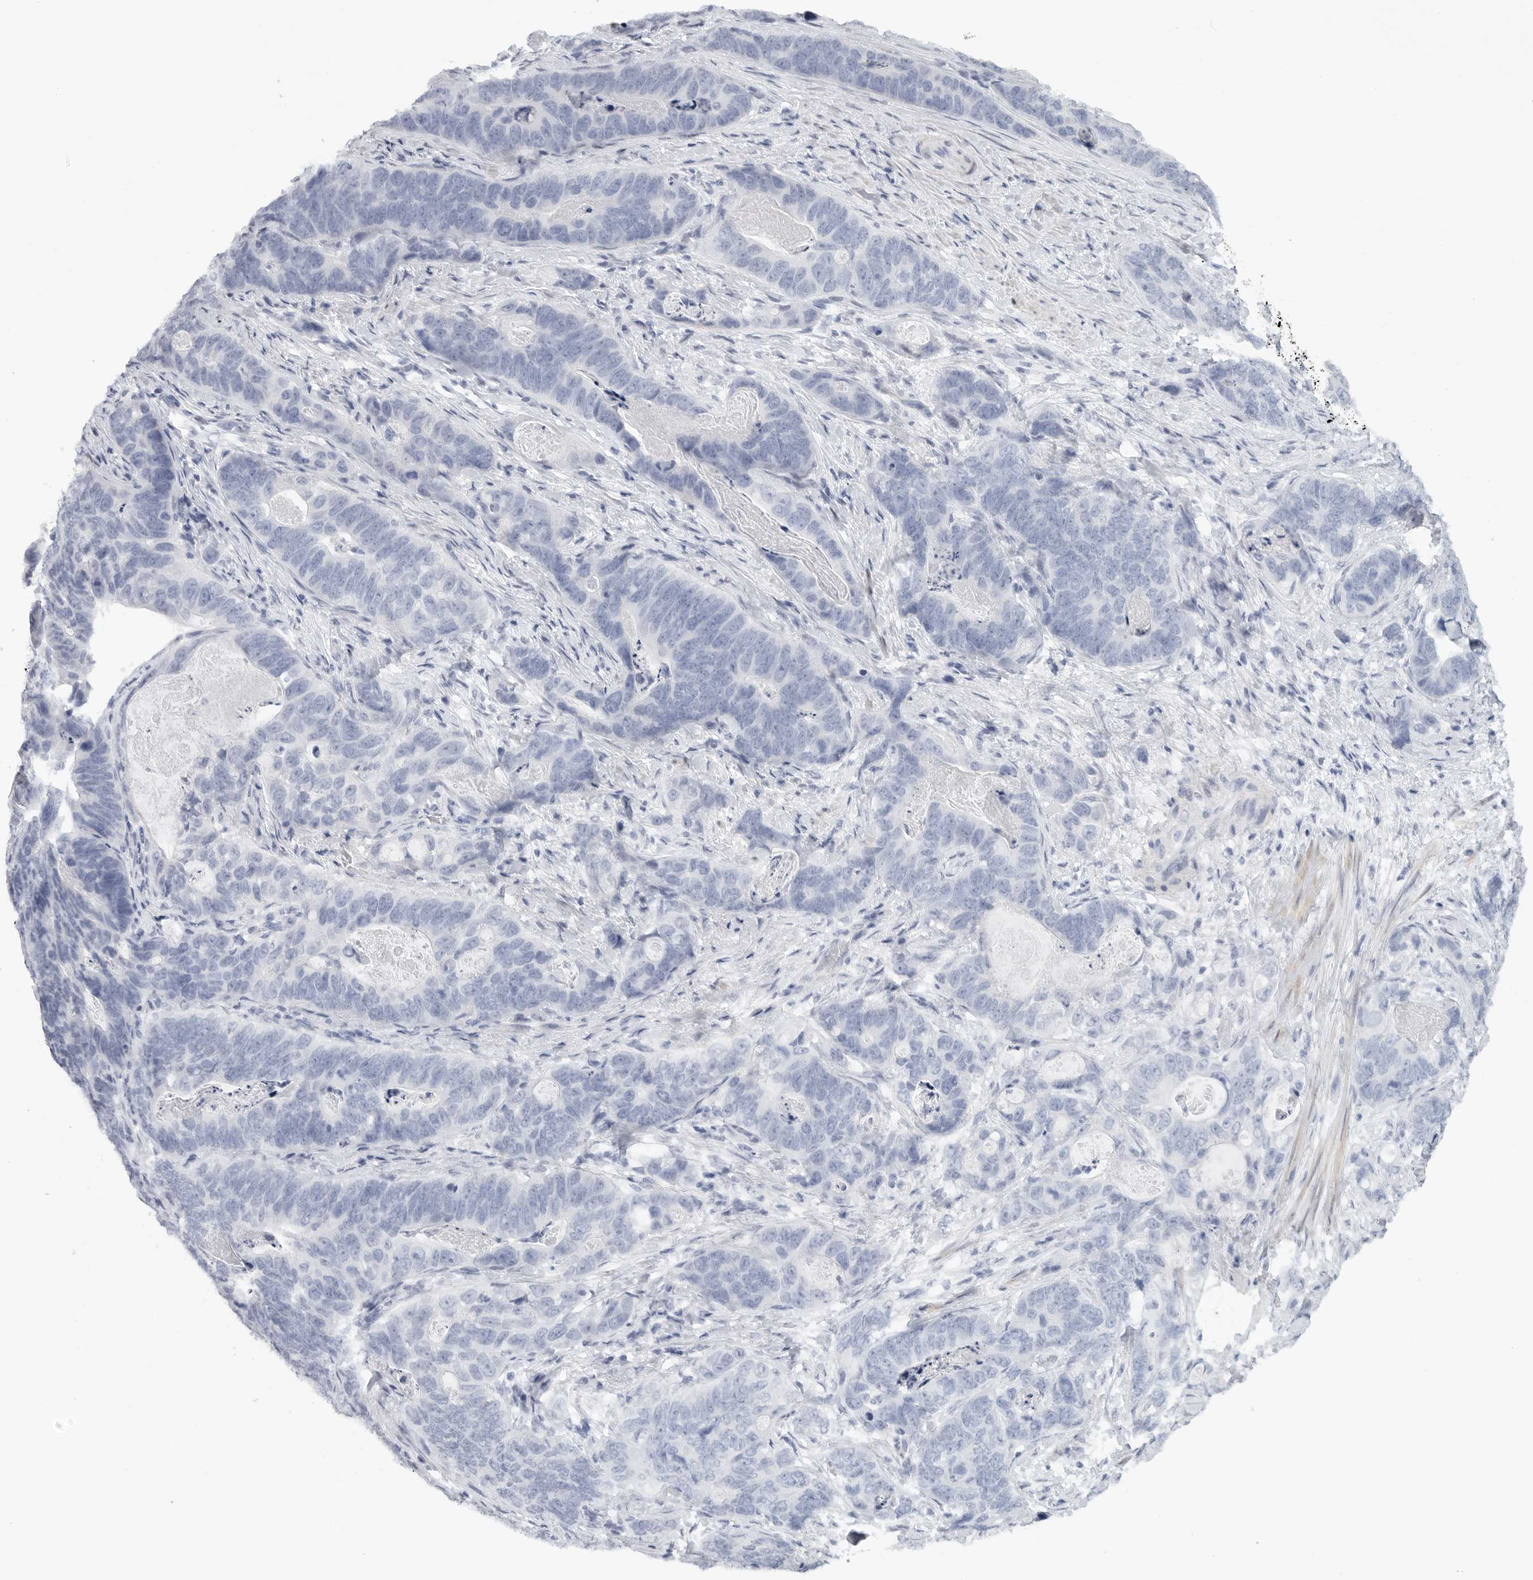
{"staining": {"intensity": "negative", "quantity": "none", "location": "none"}, "tissue": "stomach cancer", "cell_type": "Tumor cells", "image_type": "cancer", "snomed": [{"axis": "morphology", "description": "Normal tissue, NOS"}, {"axis": "morphology", "description": "Adenocarcinoma, NOS"}, {"axis": "topography", "description": "Stomach"}], "caption": "Stomach cancer was stained to show a protein in brown. There is no significant staining in tumor cells.", "gene": "TNR", "patient": {"sex": "female", "age": 89}}